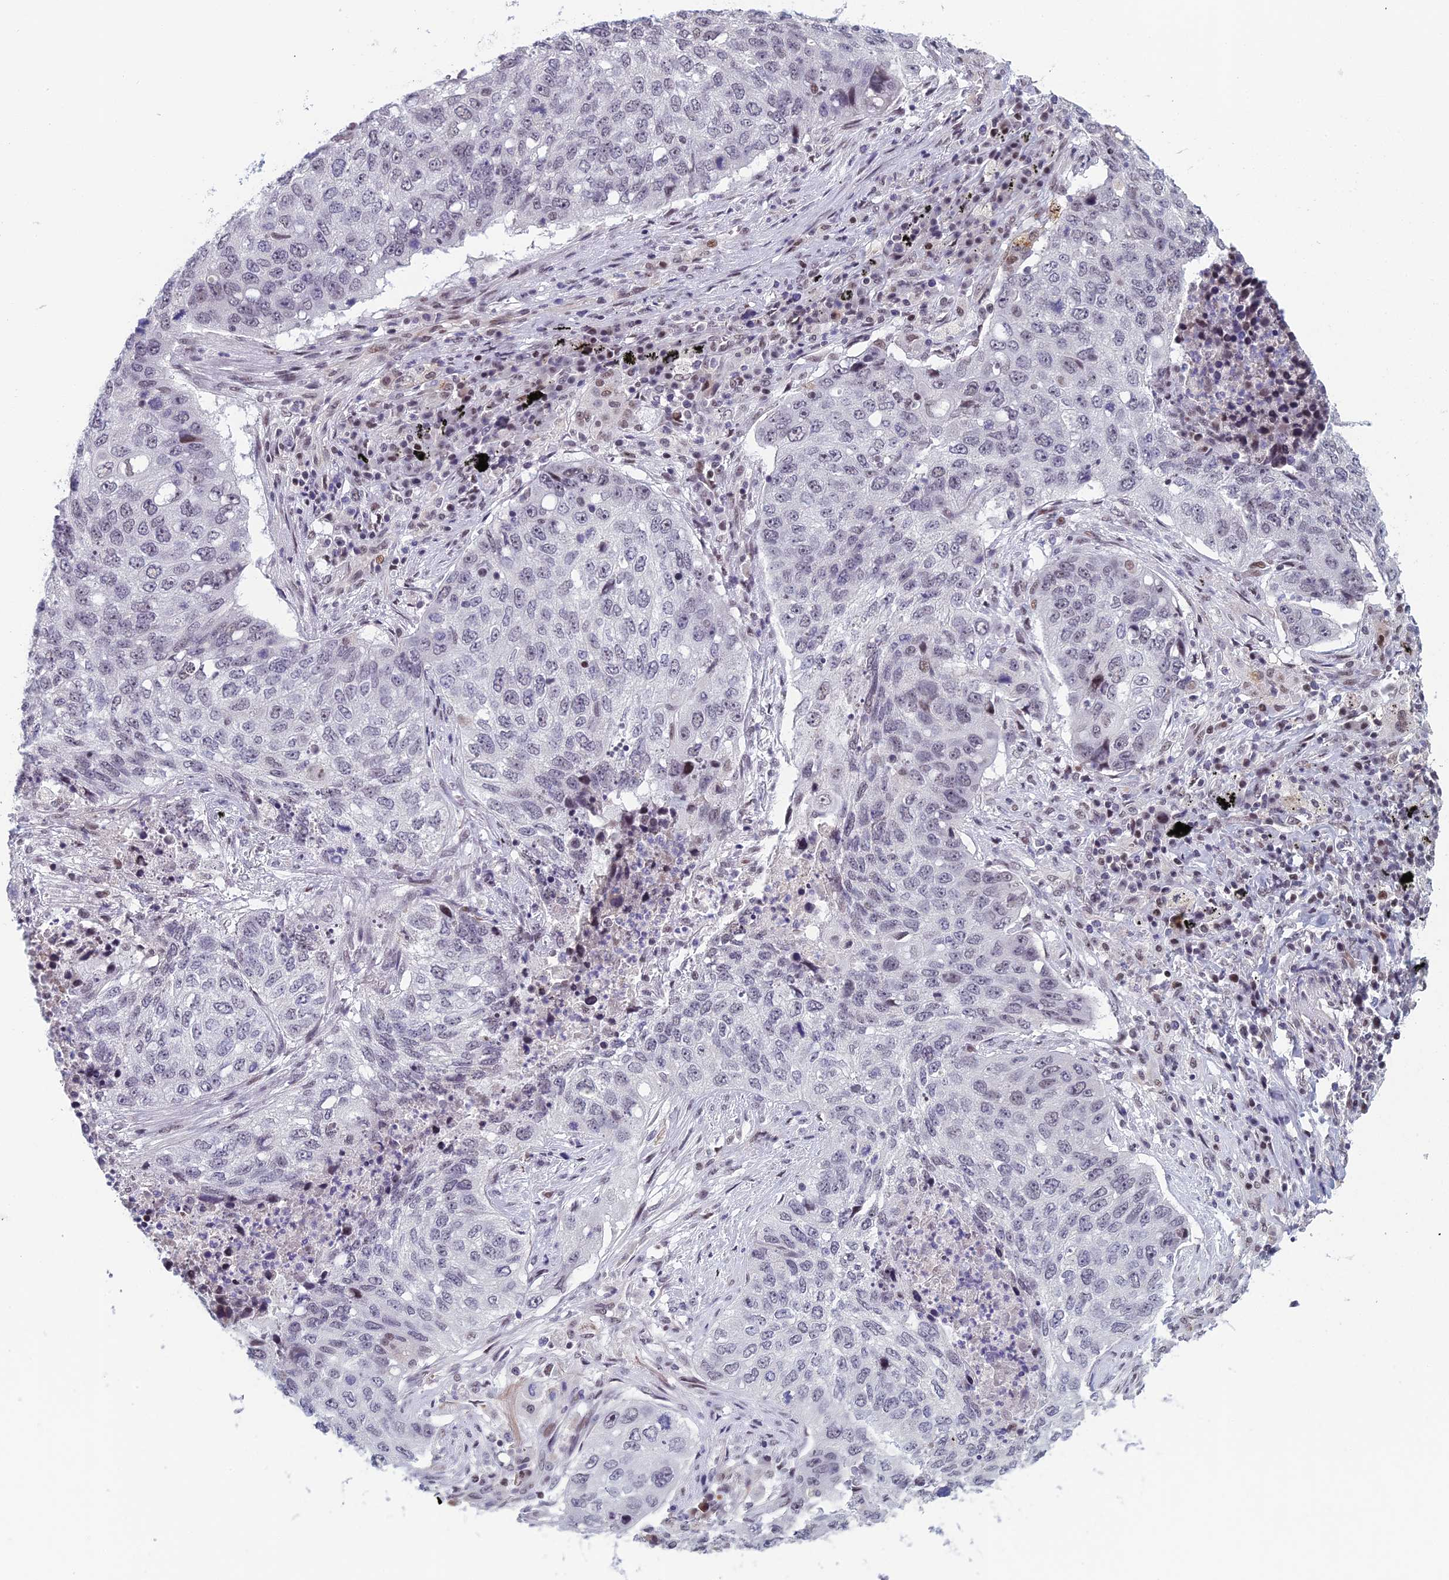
{"staining": {"intensity": "negative", "quantity": "none", "location": "none"}, "tissue": "lung cancer", "cell_type": "Tumor cells", "image_type": "cancer", "snomed": [{"axis": "morphology", "description": "Squamous cell carcinoma, NOS"}, {"axis": "topography", "description": "Lung"}], "caption": "This photomicrograph is of lung cancer stained with immunohistochemistry (IHC) to label a protein in brown with the nuclei are counter-stained blue. There is no staining in tumor cells.", "gene": "RGS17", "patient": {"sex": "female", "age": 63}}